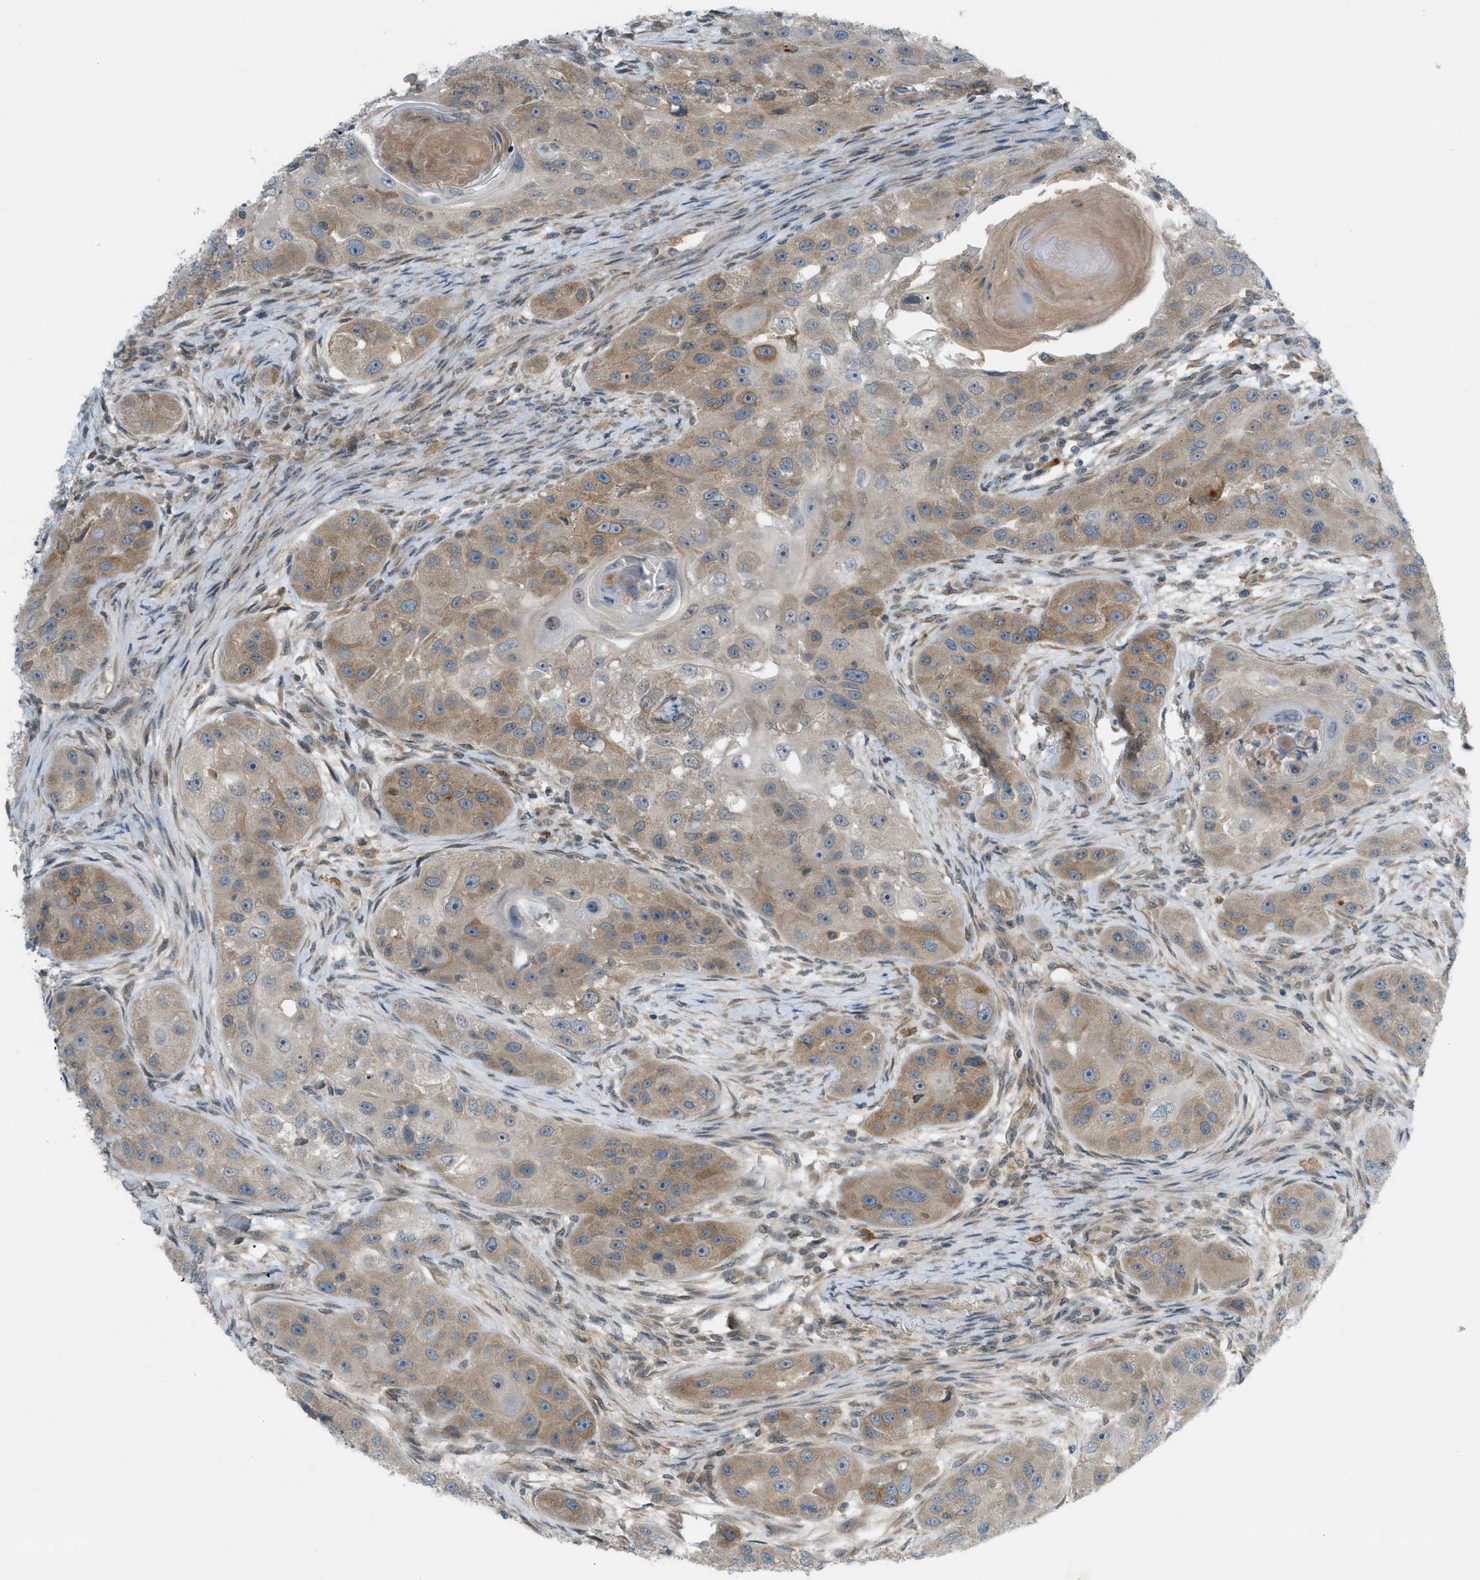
{"staining": {"intensity": "weak", "quantity": ">75%", "location": "cytoplasmic/membranous"}, "tissue": "head and neck cancer", "cell_type": "Tumor cells", "image_type": "cancer", "snomed": [{"axis": "morphology", "description": "Normal tissue, NOS"}, {"axis": "morphology", "description": "Squamous cell carcinoma, NOS"}, {"axis": "topography", "description": "Skeletal muscle"}, {"axis": "topography", "description": "Head-Neck"}], "caption": "This histopathology image demonstrates squamous cell carcinoma (head and neck) stained with IHC to label a protein in brown. The cytoplasmic/membranous of tumor cells show weak positivity for the protein. Nuclei are counter-stained blue.", "gene": "DYRK1A", "patient": {"sex": "male", "age": 51}}